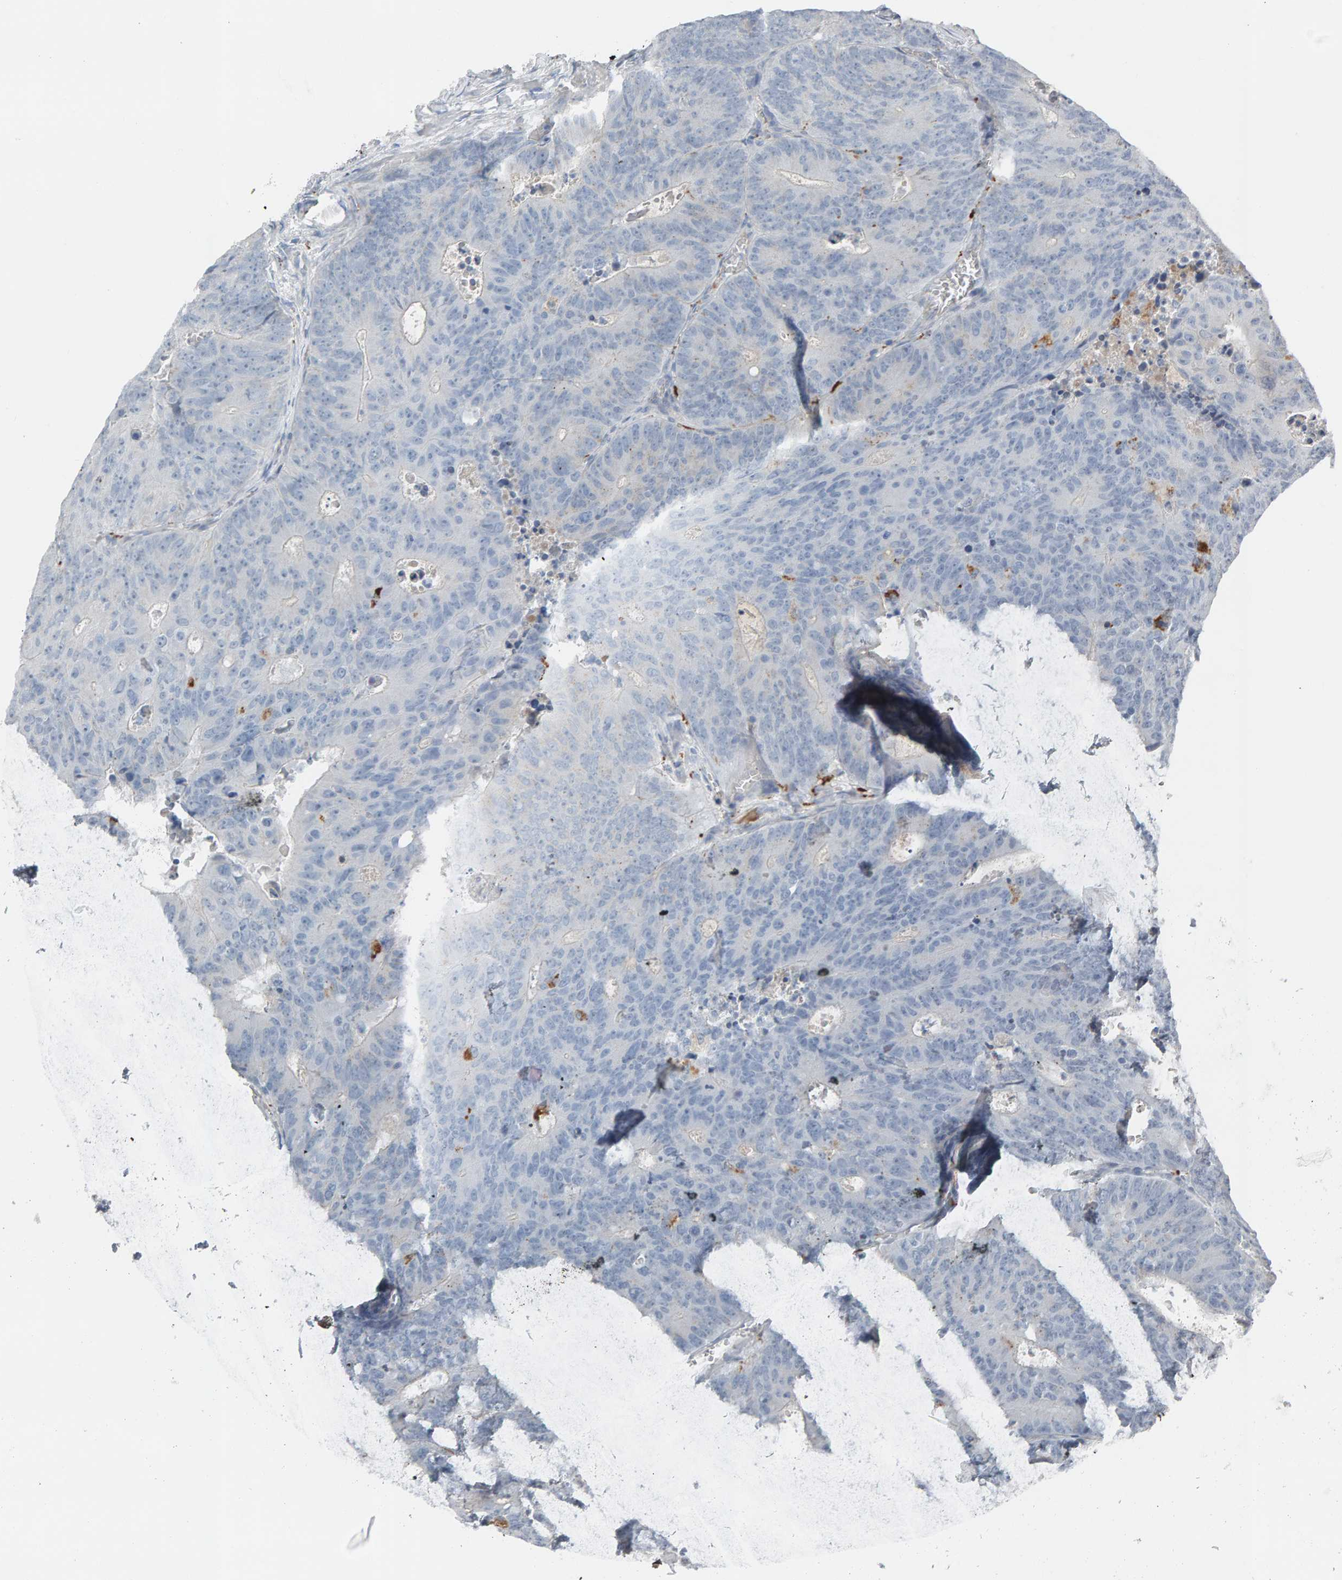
{"staining": {"intensity": "negative", "quantity": "none", "location": "none"}, "tissue": "colorectal cancer", "cell_type": "Tumor cells", "image_type": "cancer", "snomed": [{"axis": "morphology", "description": "Adenocarcinoma, NOS"}, {"axis": "topography", "description": "Colon"}], "caption": "Protein analysis of colorectal cancer demonstrates no significant positivity in tumor cells.", "gene": "IPPK", "patient": {"sex": "male", "age": 87}}